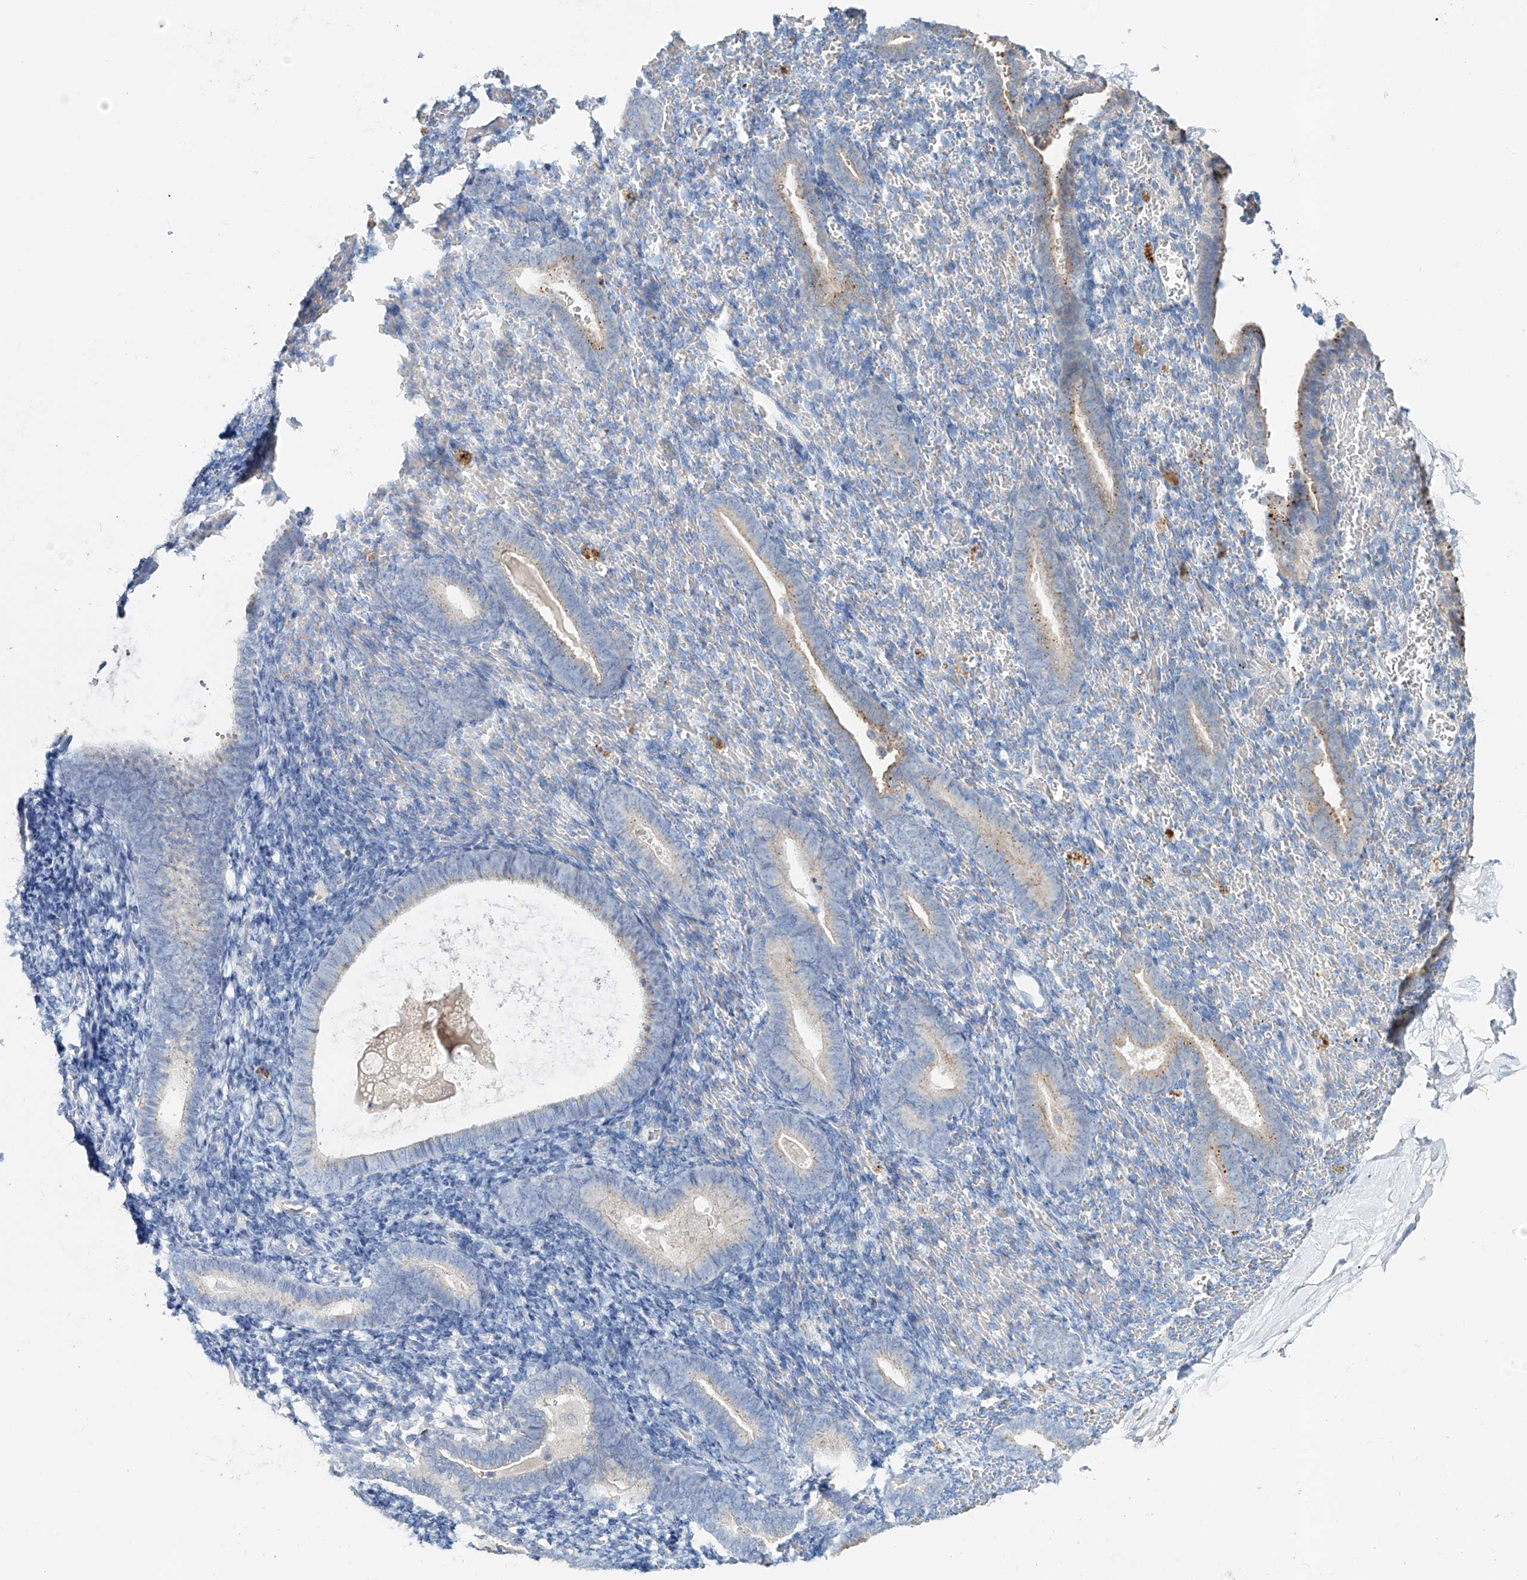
{"staining": {"intensity": "negative", "quantity": "none", "location": "none"}, "tissue": "endometrium", "cell_type": "Cells in endometrial stroma", "image_type": "normal", "snomed": [{"axis": "morphology", "description": "Normal tissue, NOS"}, {"axis": "topography", "description": "Endometrium"}], "caption": "An immunohistochemistry micrograph of normal endometrium is shown. There is no staining in cells in endometrial stroma of endometrium.", "gene": "TRIM47", "patient": {"sex": "female", "age": 51}}